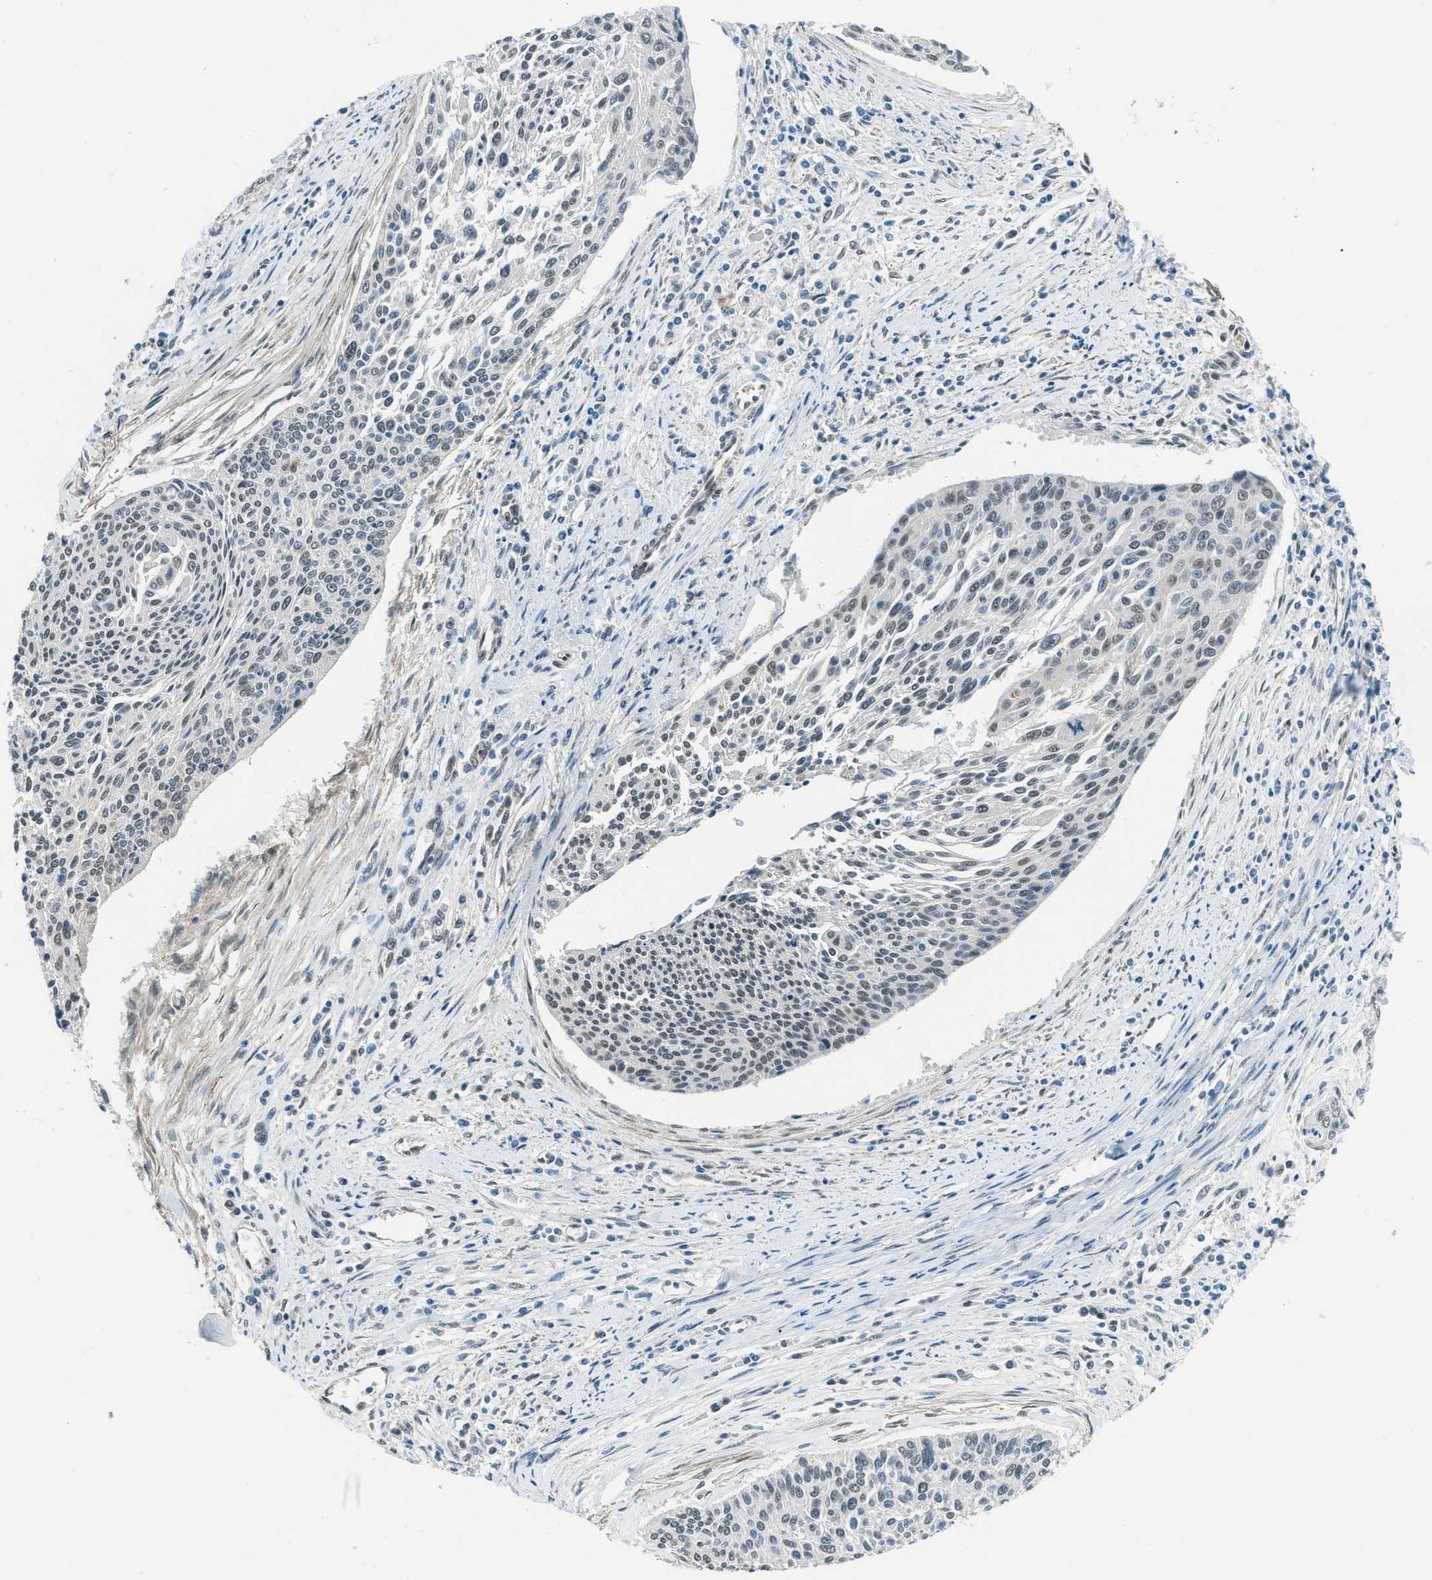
{"staining": {"intensity": "negative", "quantity": "none", "location": "none"}, "tissue": "cervical cancer", "cell_type": "Tumor cells", "image_type": "cancer", "snomed": [{"axis": "morphology", "description": "Squamous cell carcinoma, NOS"}, {"axis": "topography", "description": "Cervix"}], "caption": "Micrograph shows no protein positivity in tumor cells of cervical cancer (squamous cell carcinoma) tissue. Brightfield microscopy of immunohistochemistry (IHC) stained with DAB (3,3'-diaminobenzidine) (brown) and hematoxylin (blue), captured at high magnification.", "gene": "NPEPL1", "patient": {"sex": "female", "age": 55}}